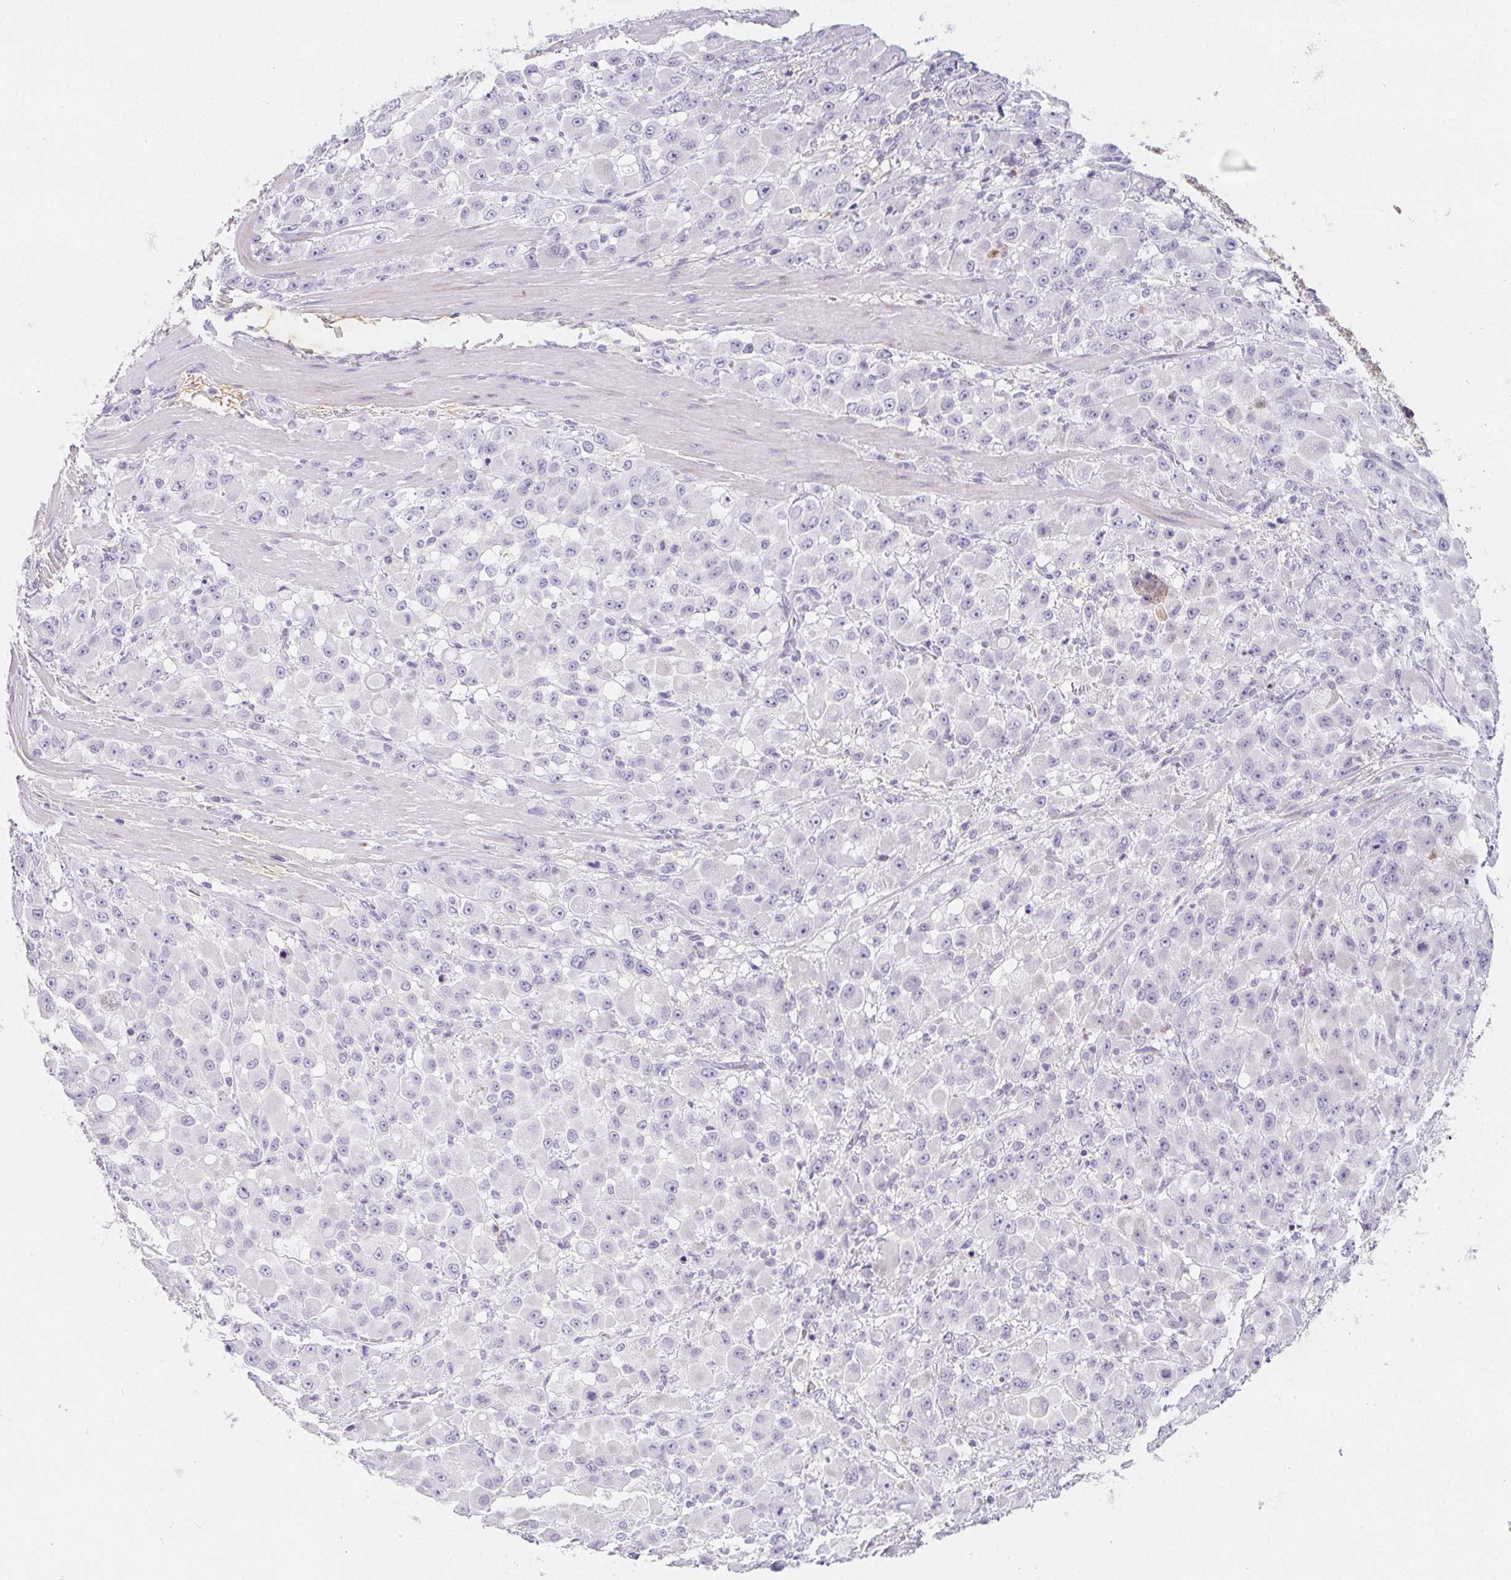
{"staining": {"intensity": "negative", "quantity": "none", "location": "none"}, "tissue": "stomach cancer", "cell_type": "Tumor cells", "image_type": "cancer", "snomed": [{"axis": "morphology", "description": "Adenocarcinoma, NOS"}, {"axis": "topography", "description": "Stomach"}], "caption": "Photomicrograph shows no protein positivity in tumor cells of stomach cancer (adenocarcinoma) tissue.", "gene": "ITIH2", "patient": {"sex": "female", "age": 76}}